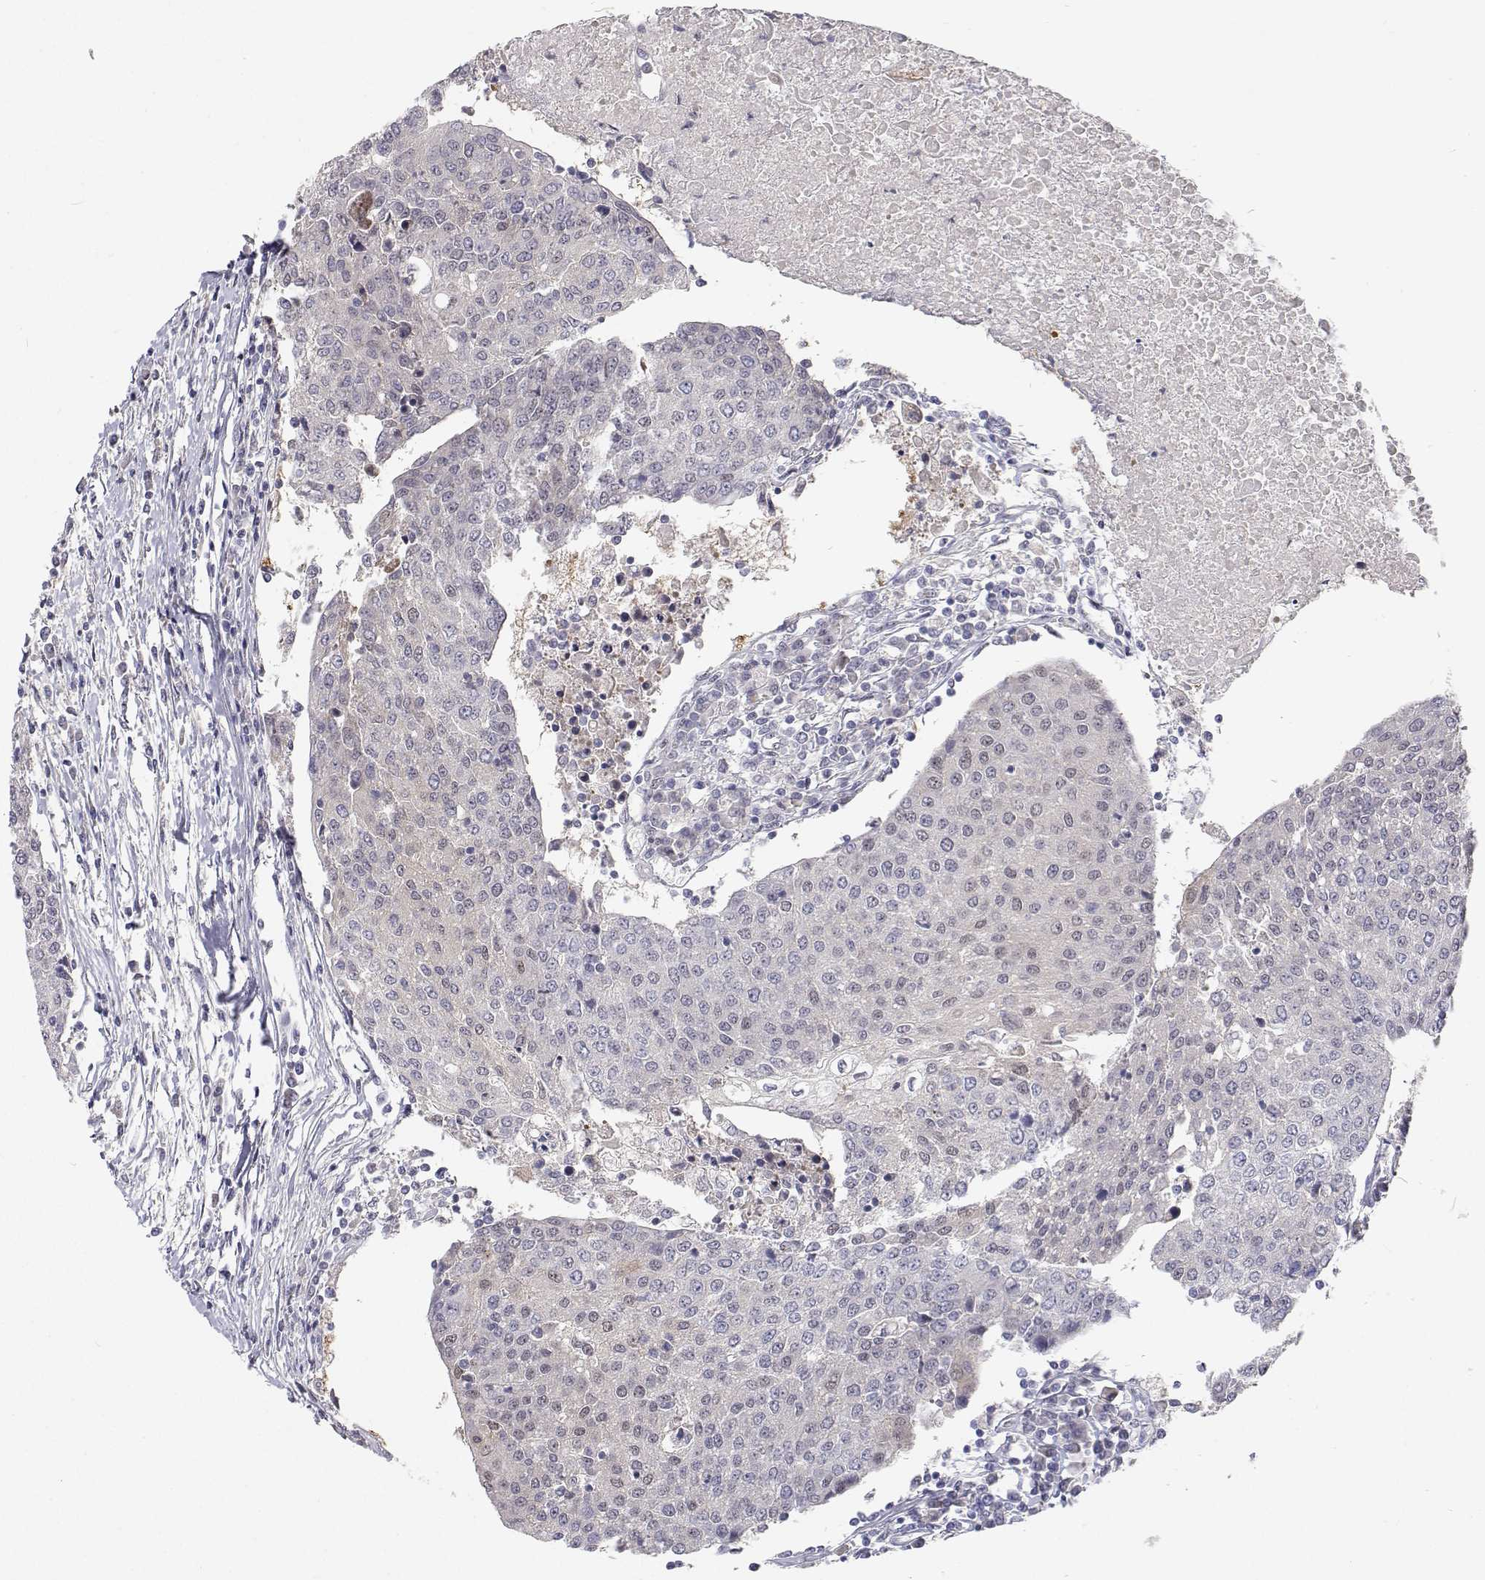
{"staining": {"intensity": "negative", "quantity": "none", "location": "none"}, "tissue": "urothelial cancer", "cell_type": "Tumor cells", "image_type": "cancer", "snomed": [{"axis": "morphology", "description": "Urothelial carcinoma, High grade"}, {"axis": "topography", "description": "Urinary bladder"}], "caption": "Urothelial carcinoma (high-grade) was stained to show a protein in brown. There is no significant staining in tumor cells. (Brightfield microscopy of DAB (3,3'-diaminobenzidine) IHC at high magnification).", "gene": "MYPN", "patient": {"sex": "female", "age": 85}}